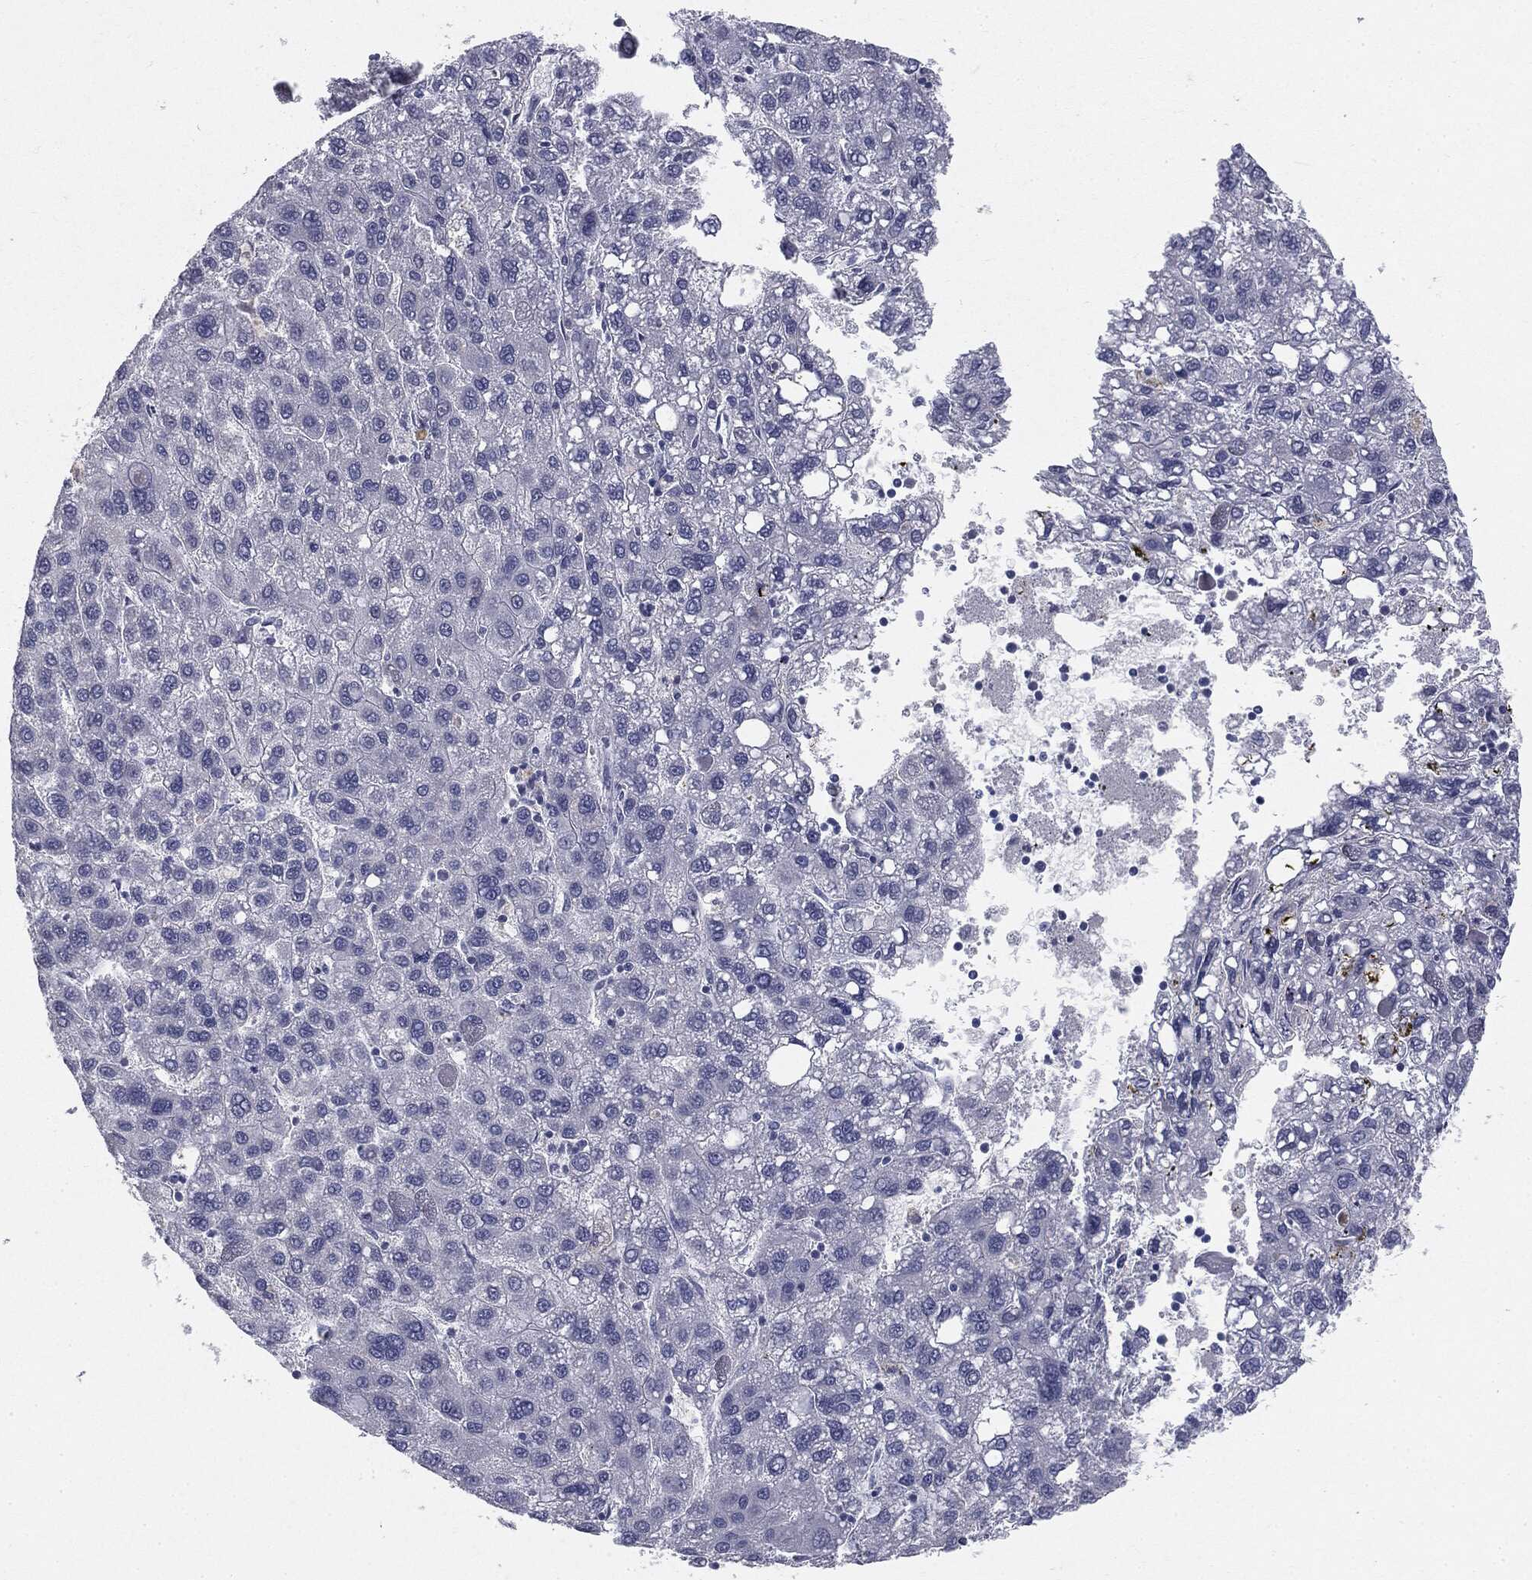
{"staining": {"intensity": "negative", "quantity": "none", "location": "none"}, "tissue": "liver cancer", "cell_type": "Tumor cells", "image_type": "cancer", "snomed": [{"axis": "morphology", "description": "Carcinoma, Hepatocellular, NOS"}, {"axis": "topography", "description": "Liver"}], "caption": "Tumor cells are negative for protein expression in human liver hepatocellular carcinoma.", "gene": "MUC1", "patient": {"sex": "female", "age": 82}}